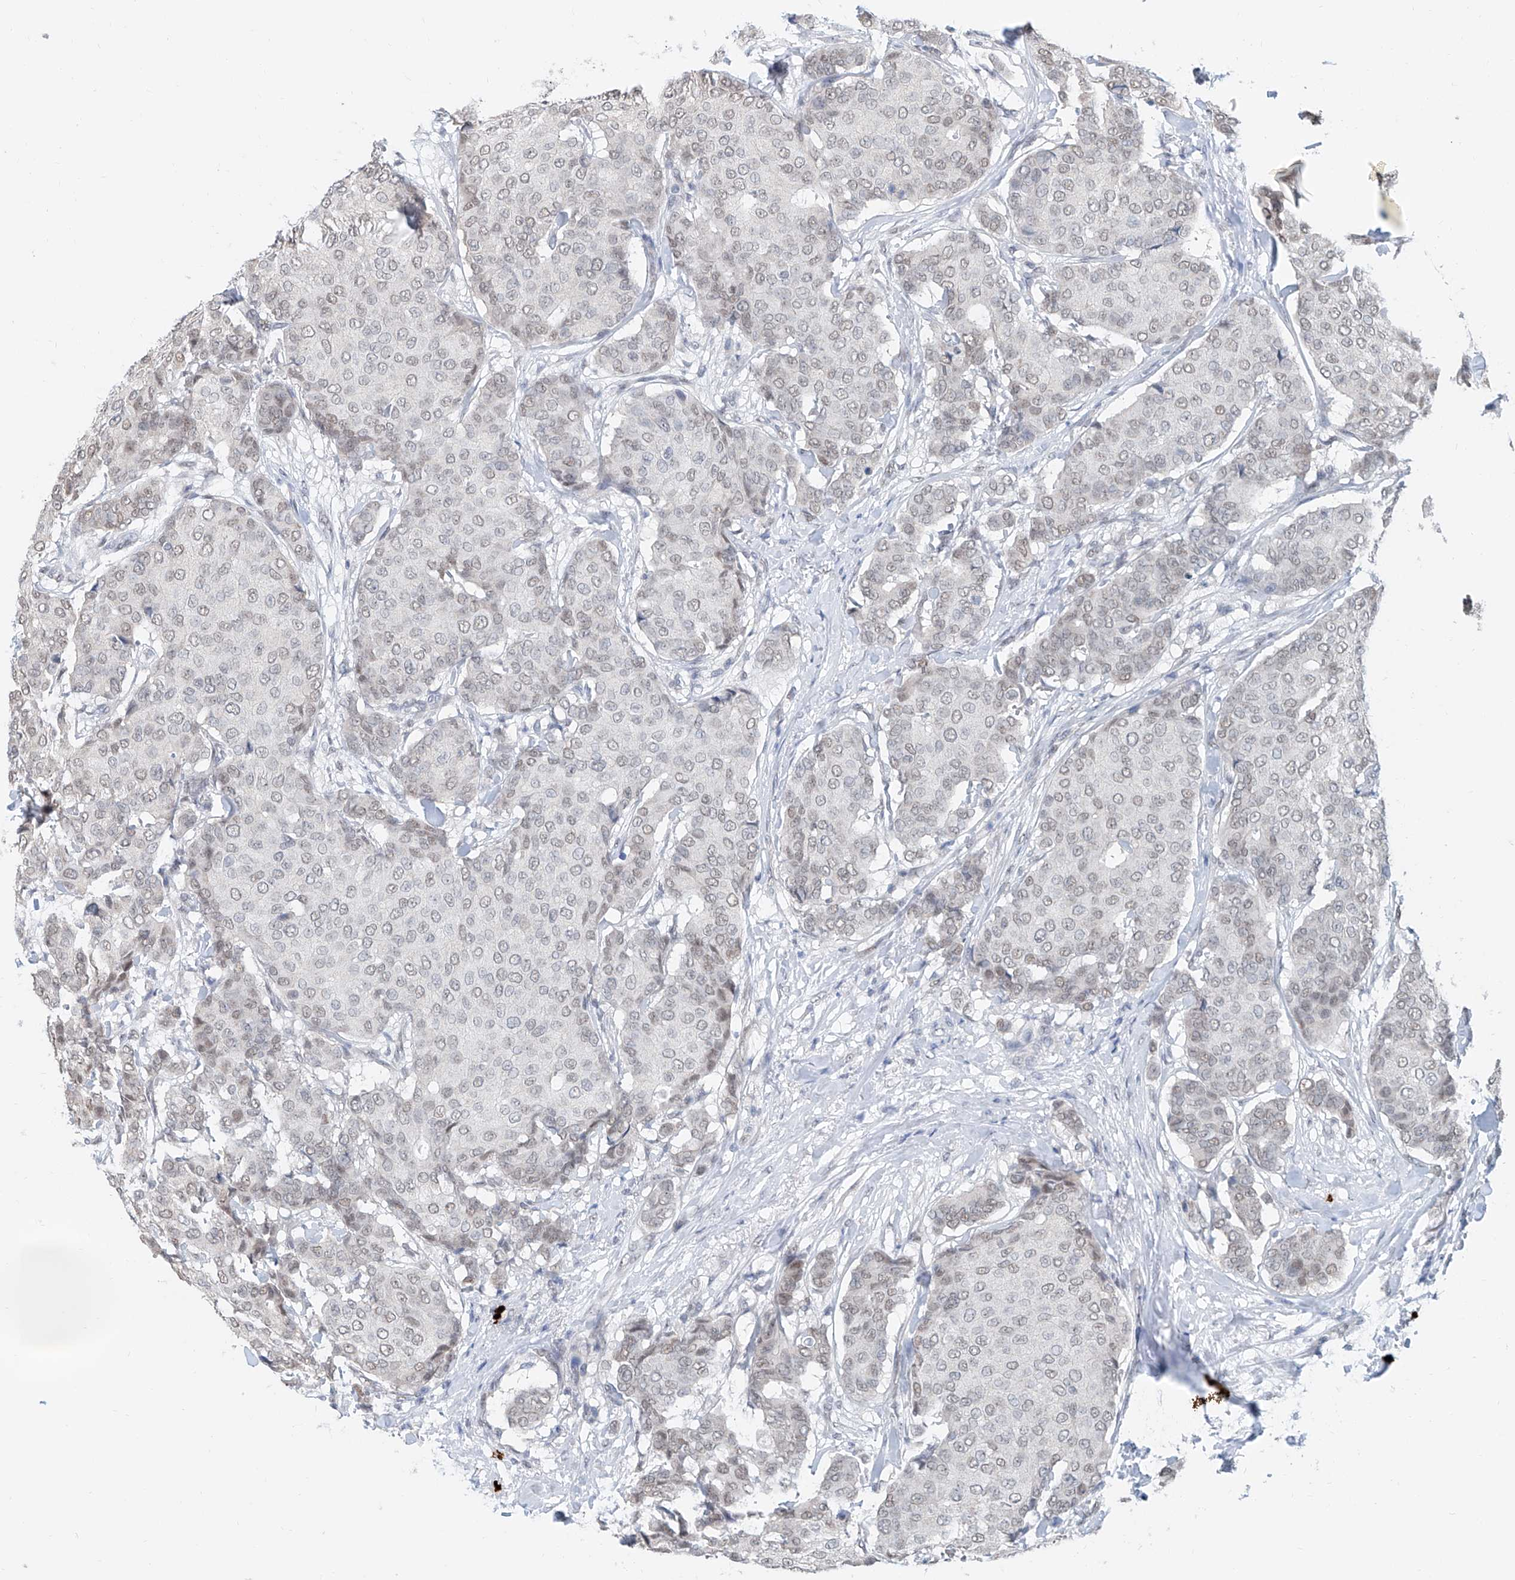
{"staining": {"intensity": "weak", "quantity": ">75%", "location": "cytoplasmic/membranous,nuclear"}, "tissue": "breast cancer", "cell_type": "Tumor cells", "image_type": "cancer", "snomed": [{"axis": "morphology", "description": "Duct carcinoma"}, {"axis": "topography", "description": "Breast"}], "caption": "Protein staining of breast cancer (intraductal carcinoma) tissue displays weak cytoplasmic/membranous and nuclear expression in about >75% of tumor cells.", "gene": "SDE2", "patient": {"sex": "female", "age": 75}}